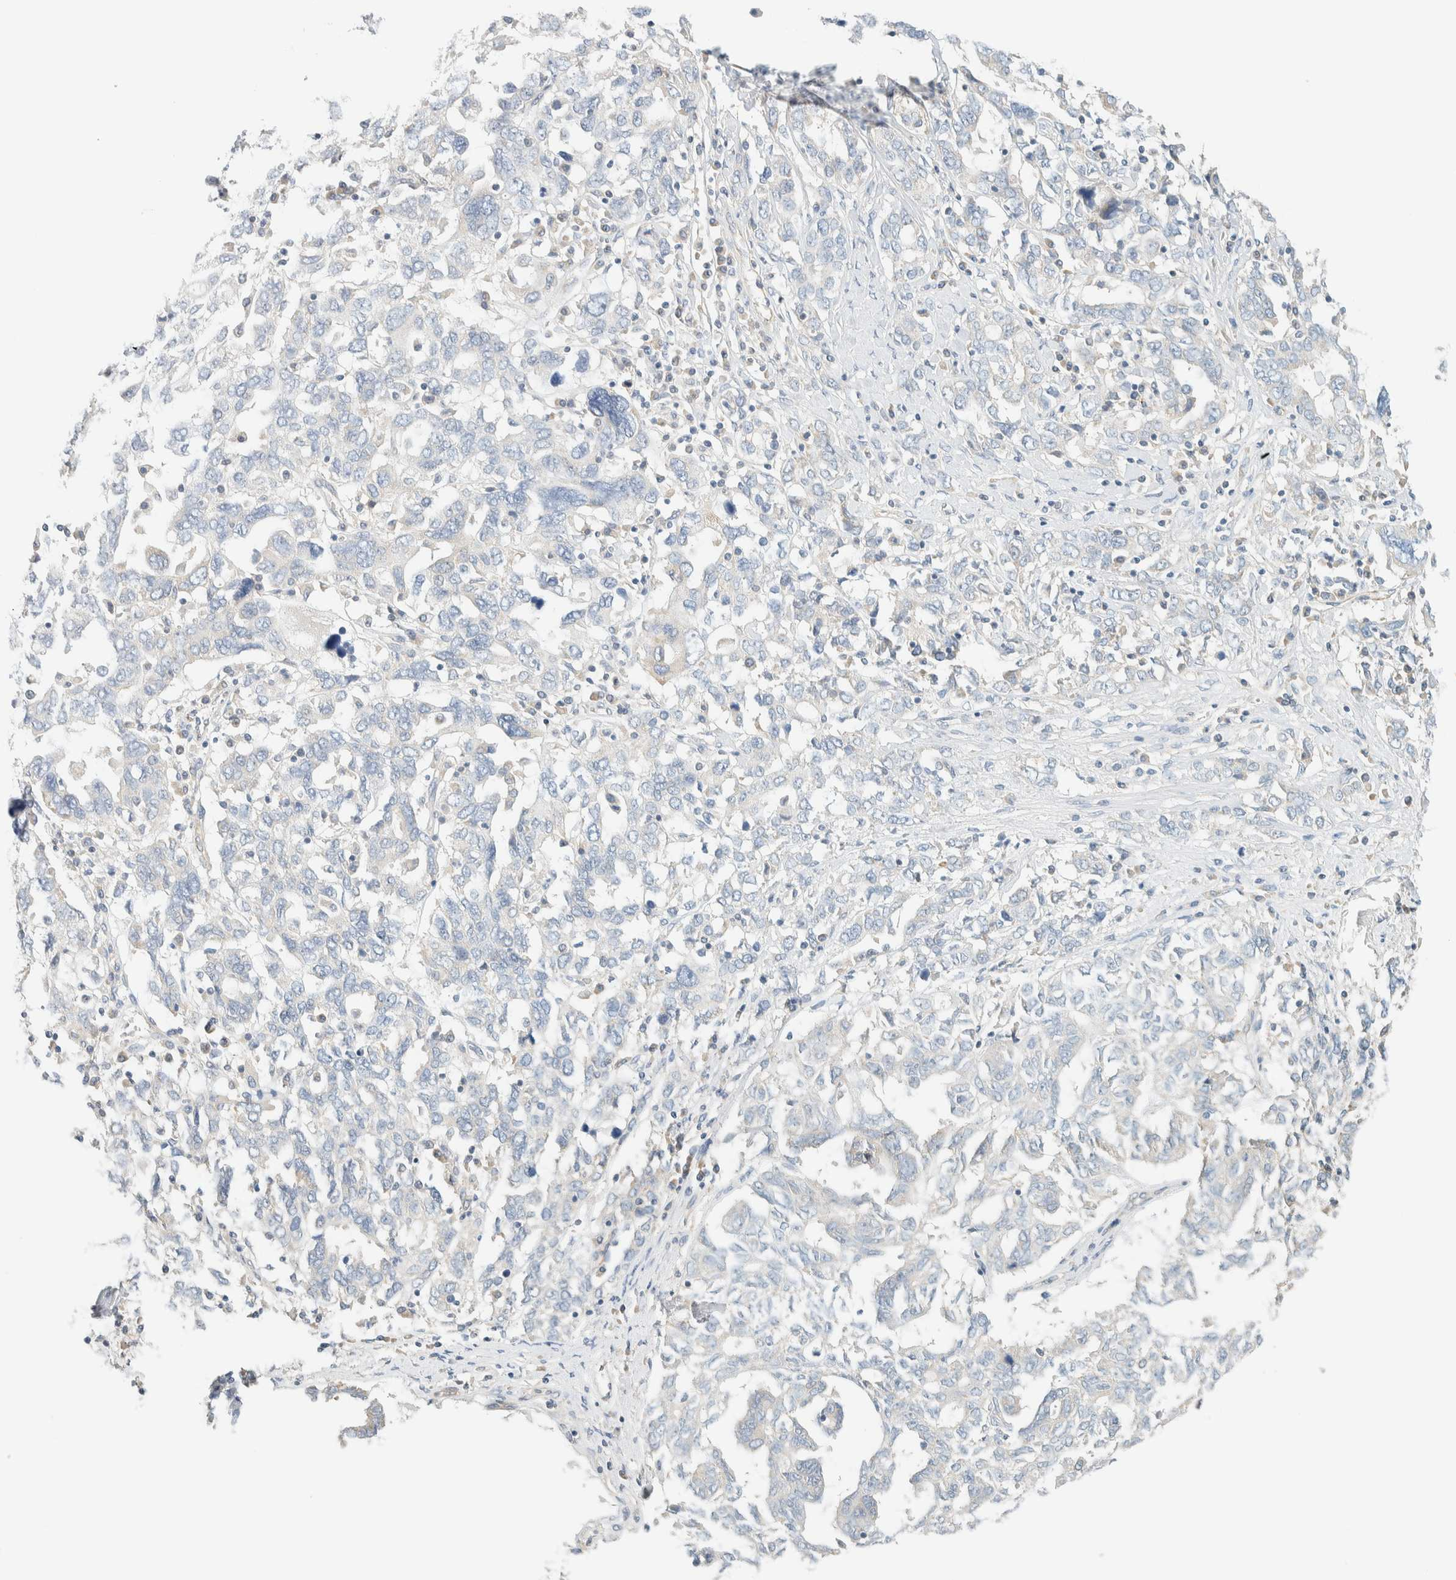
{"staining": {"intensity": "negative", "quantity": "none", "location": "none"}, "tissue": "ovarian cancer", "cell_type": "Tumor cells", "image_type": "cancer", "snomed": [{"axis": "morphology", "description": "Carcinoma, endometroid"}, {"axis": "topography", "description": "Ovary"}], "caption": "Human ovarian endometroid carcinoma stained for a protein using IHC reveals no staining in tumor cells.", "gene": "LIMA1", "patient": {"sex": "female", "age": 62}}